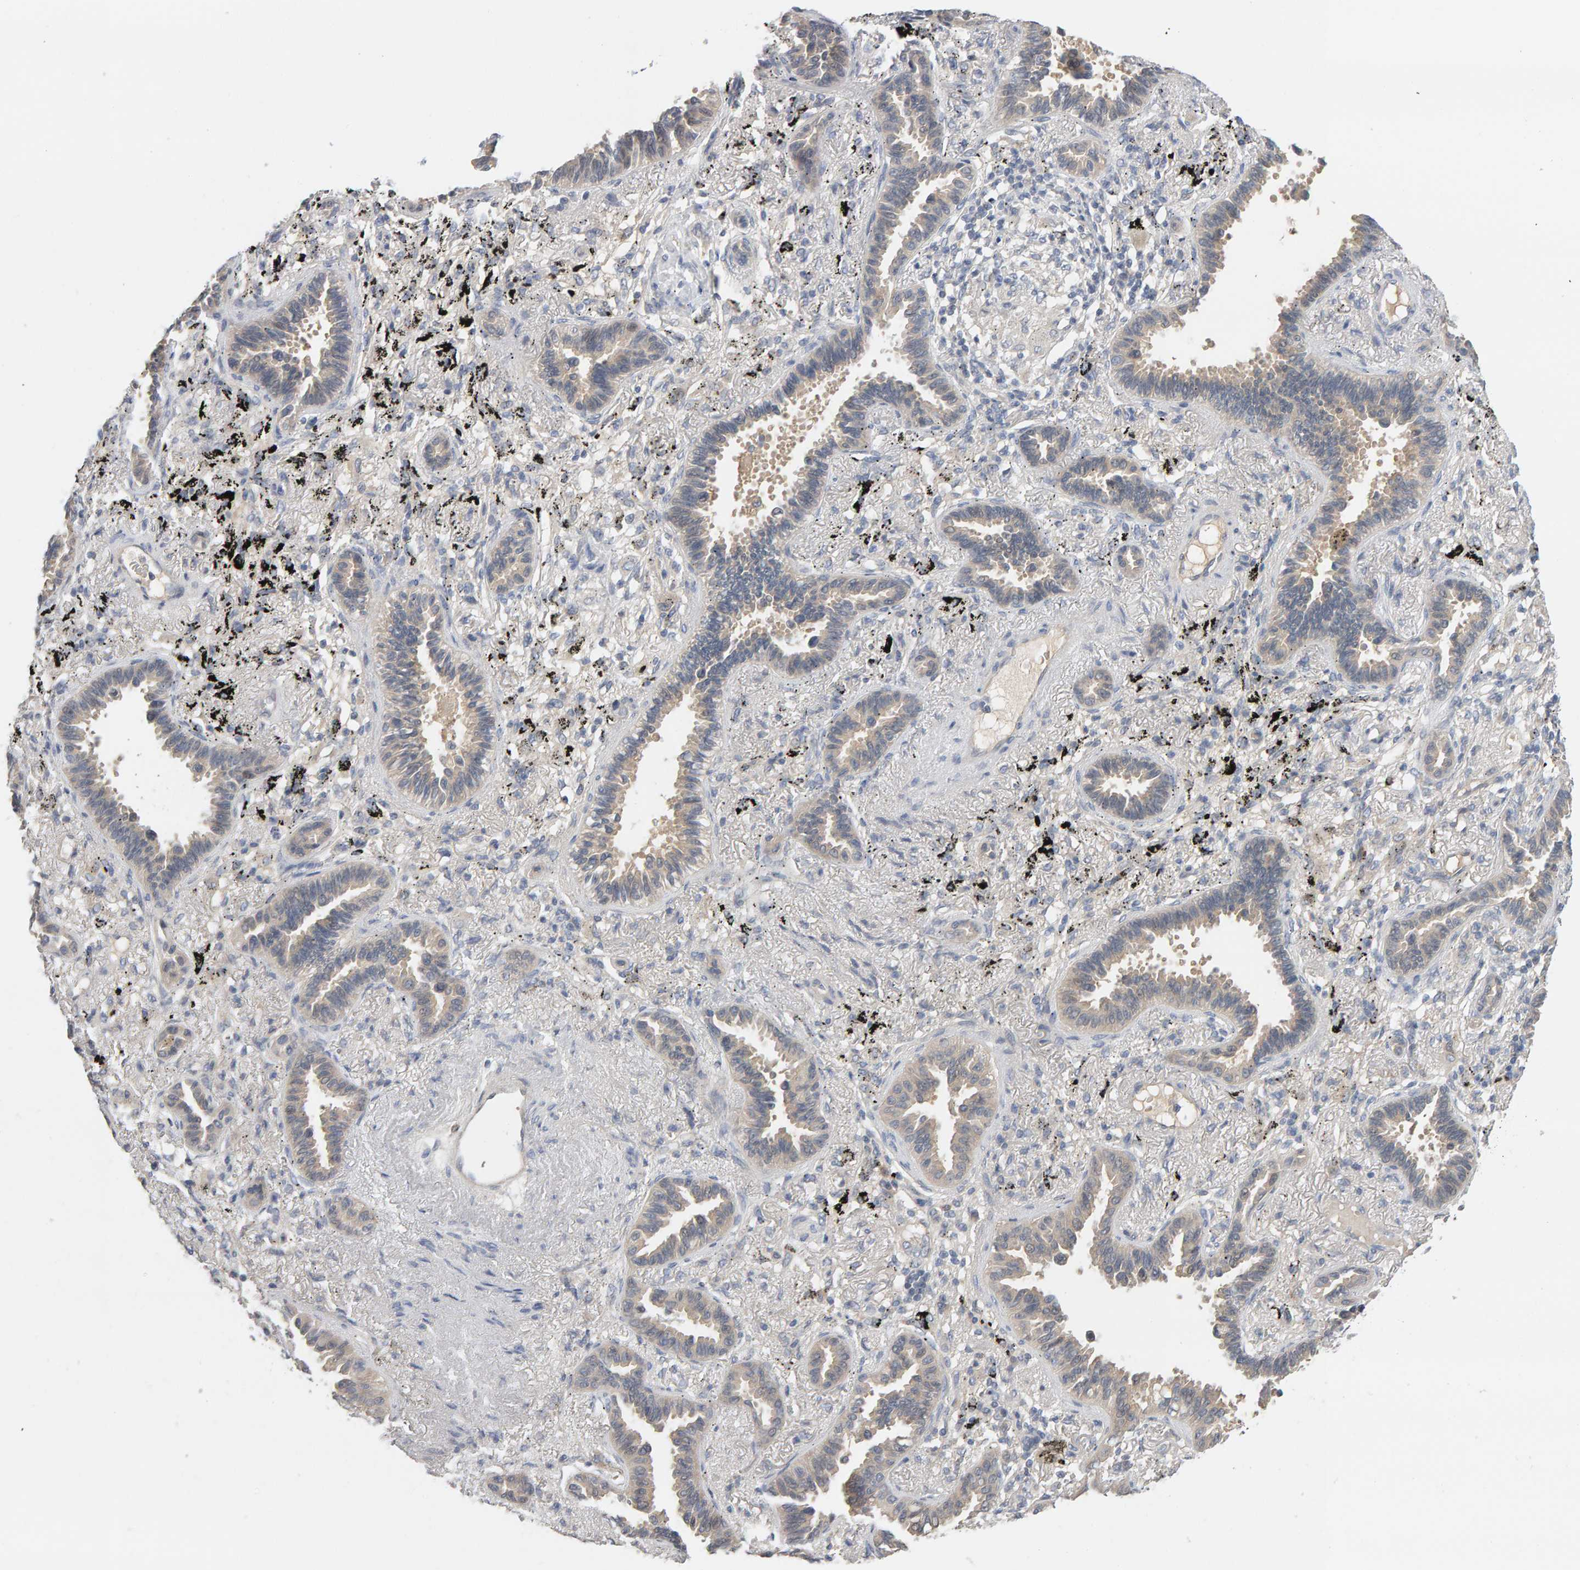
{"staining": {"intensity": "negative", "quantity": "none", "location": "none"}, "tissue": "lung cancer", "cell_type": "Tumor cells", "image_type": "cancer", "snomed": [{"axis": "morphology", "description": "Adenocarcinoma, NOS"}, {"axis": "topography", "description": "Lung"}], "caption": "Tumor cells show no significant staining in lung adenocarcinoma.", "gene": "GFUS", "patient": {"sex": "male", "age": 59}}